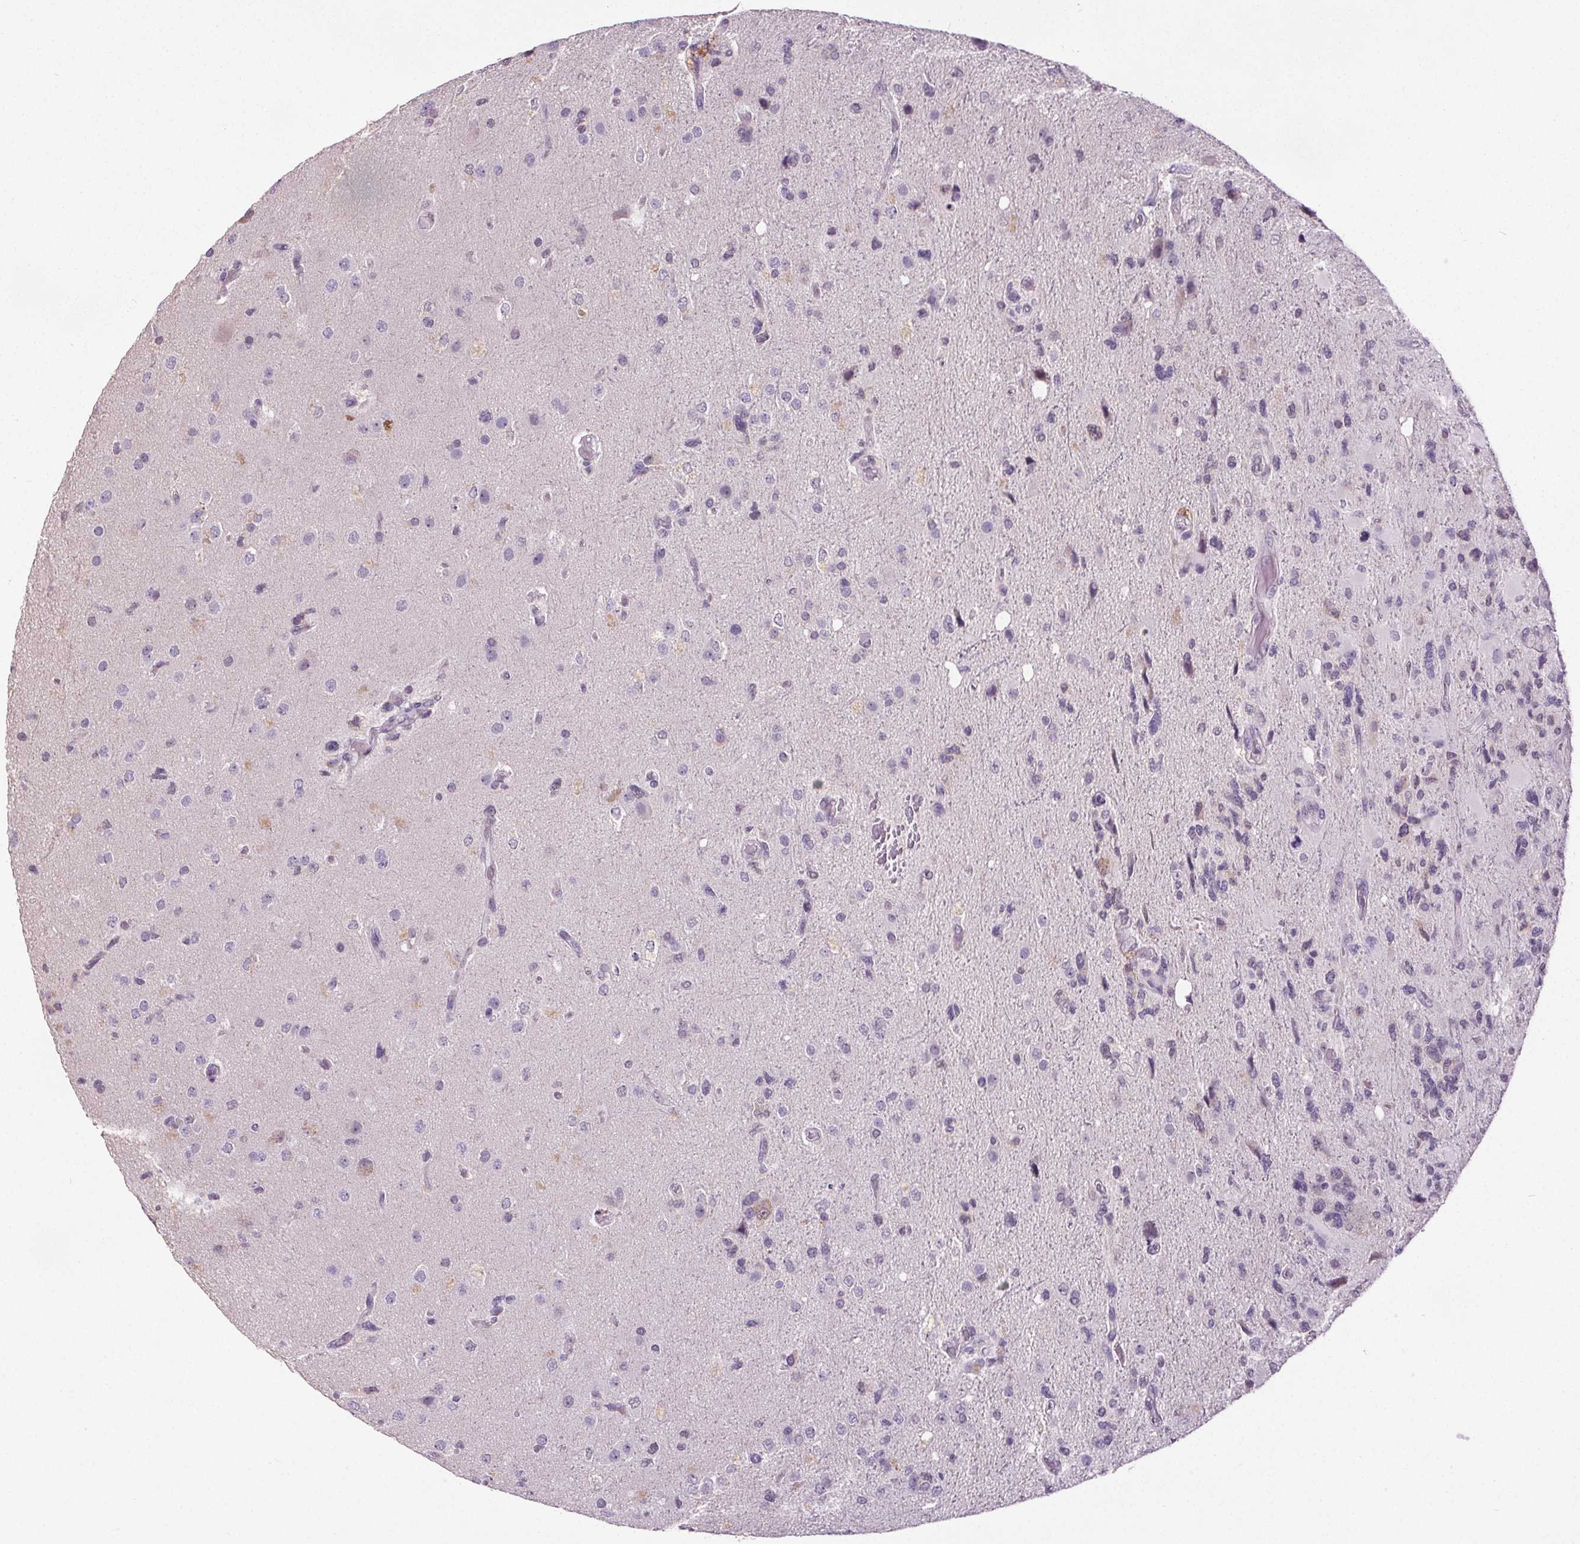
{"staining": {"intensity": "negative", "quantity": "none", "location": "none"}, "tissue": "glioma", "cell_type": "Tumor cells", "image_type": "cancer", "snomed": [{"axis": "morphology", "description": "Glioma, malignant, High grade"}, {"axis": "topography", "description": "Brain"}], "caption": "Immunohistochemistry photomicrograph of human high-grade glioma (malignant) stained for a protein (brown), which displays no expression in tumor cells.", "gene": "SLC2A9", "patient": {"sex": "female", "age": 71}}